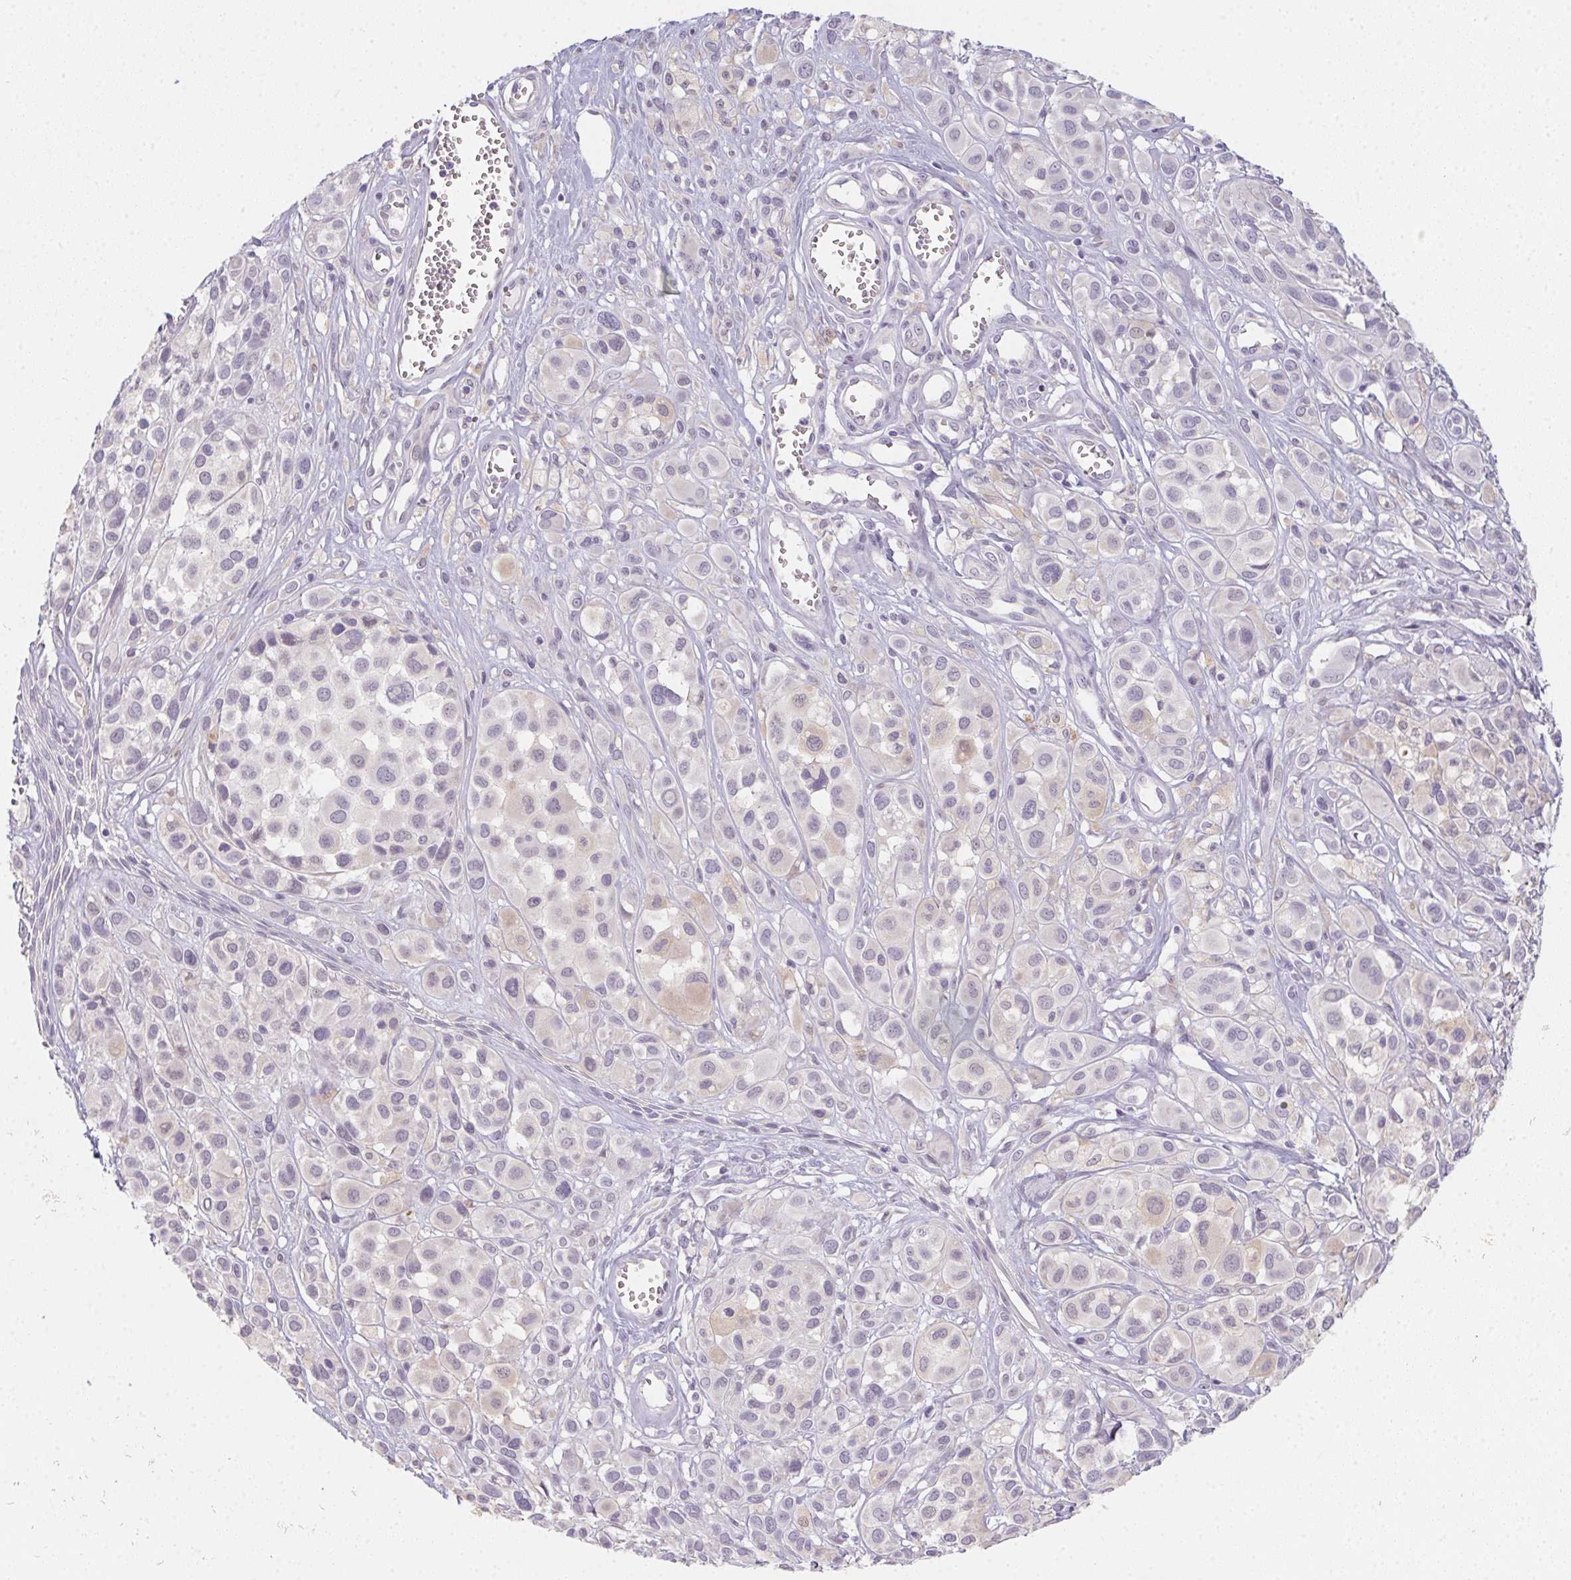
{"staining": {"intensity": "negative", "quantity": "none", "location": "none"}, "tissue": "melanoma", "cell_type": "Tumor cells", "image_type": "cancer", "snomed": [{"axis": "morphology", "description": "Malignant melanoma, NOS"}, {"axis": "topography", "description": "Skin"}], "caption": "This is an immunohistochemistry image of melanoma. There is no staining in tumor cells.", "gene": "ZBBX", "patient": {"sex": "male", "age": 77}}